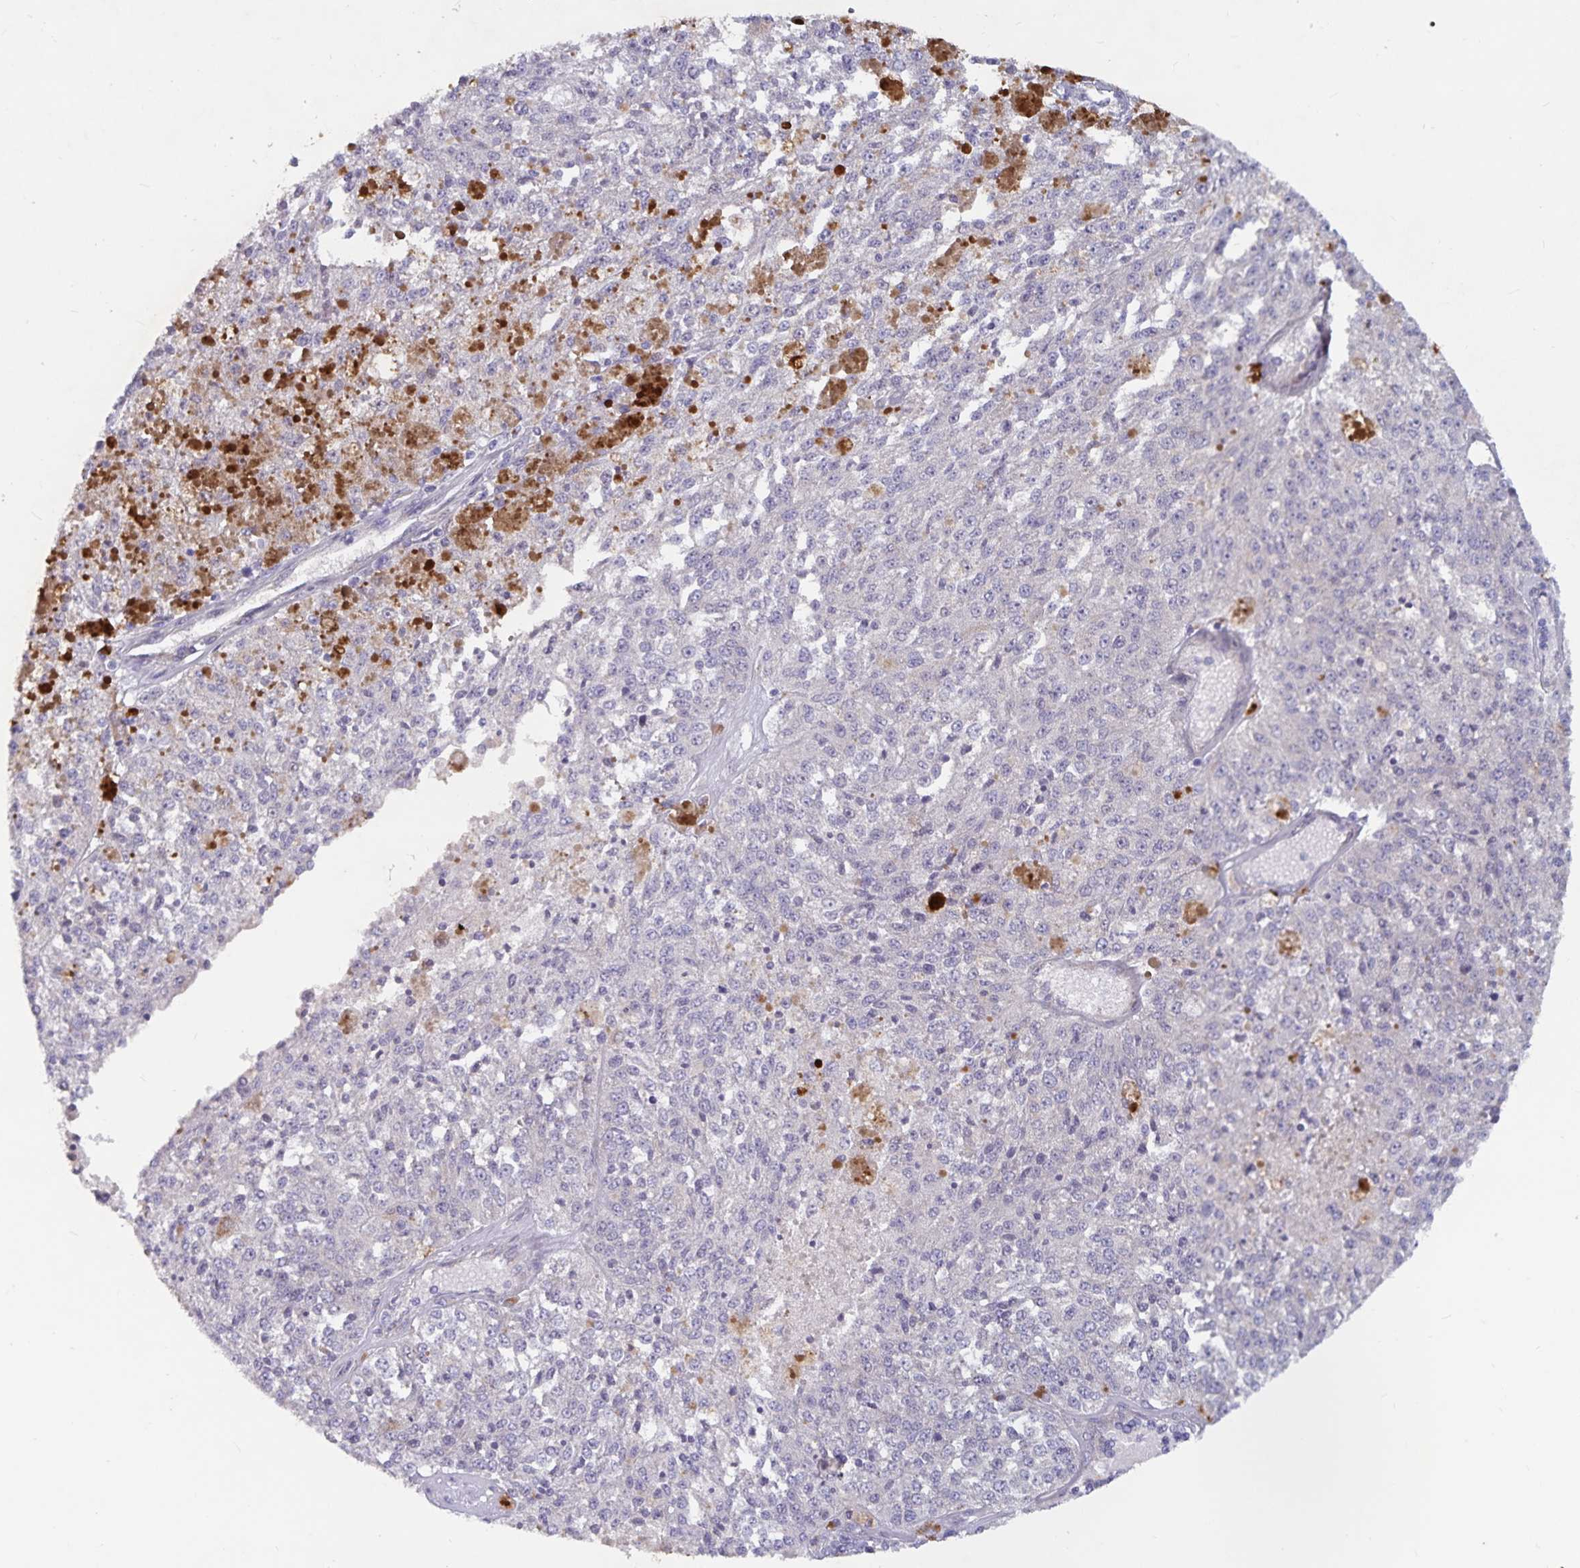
{"staining": {"intensity": "negative", "quantity": "none", "location": "none"}, "tissue": "melanoma", "cell_type": "Tumor cells", "image_type": "cancer", "snomed": [{"axis": "morphology", "description": "Malignant melanoma, Metastatic site"}, {"axis": "topography", "description": "Lymph node"}], "caption": "Immunohistochemical staining of human malignant melanoma (metastatic site) displays no significant staining in tumor cells. The staining was performed using DAB to visualize the protein expression in brown, while the nuclei were stained in blue with hematoxylin (Magnification: 20x).", "gene": "FAM120A", "patient": {"sex": "female", "age": 64}}